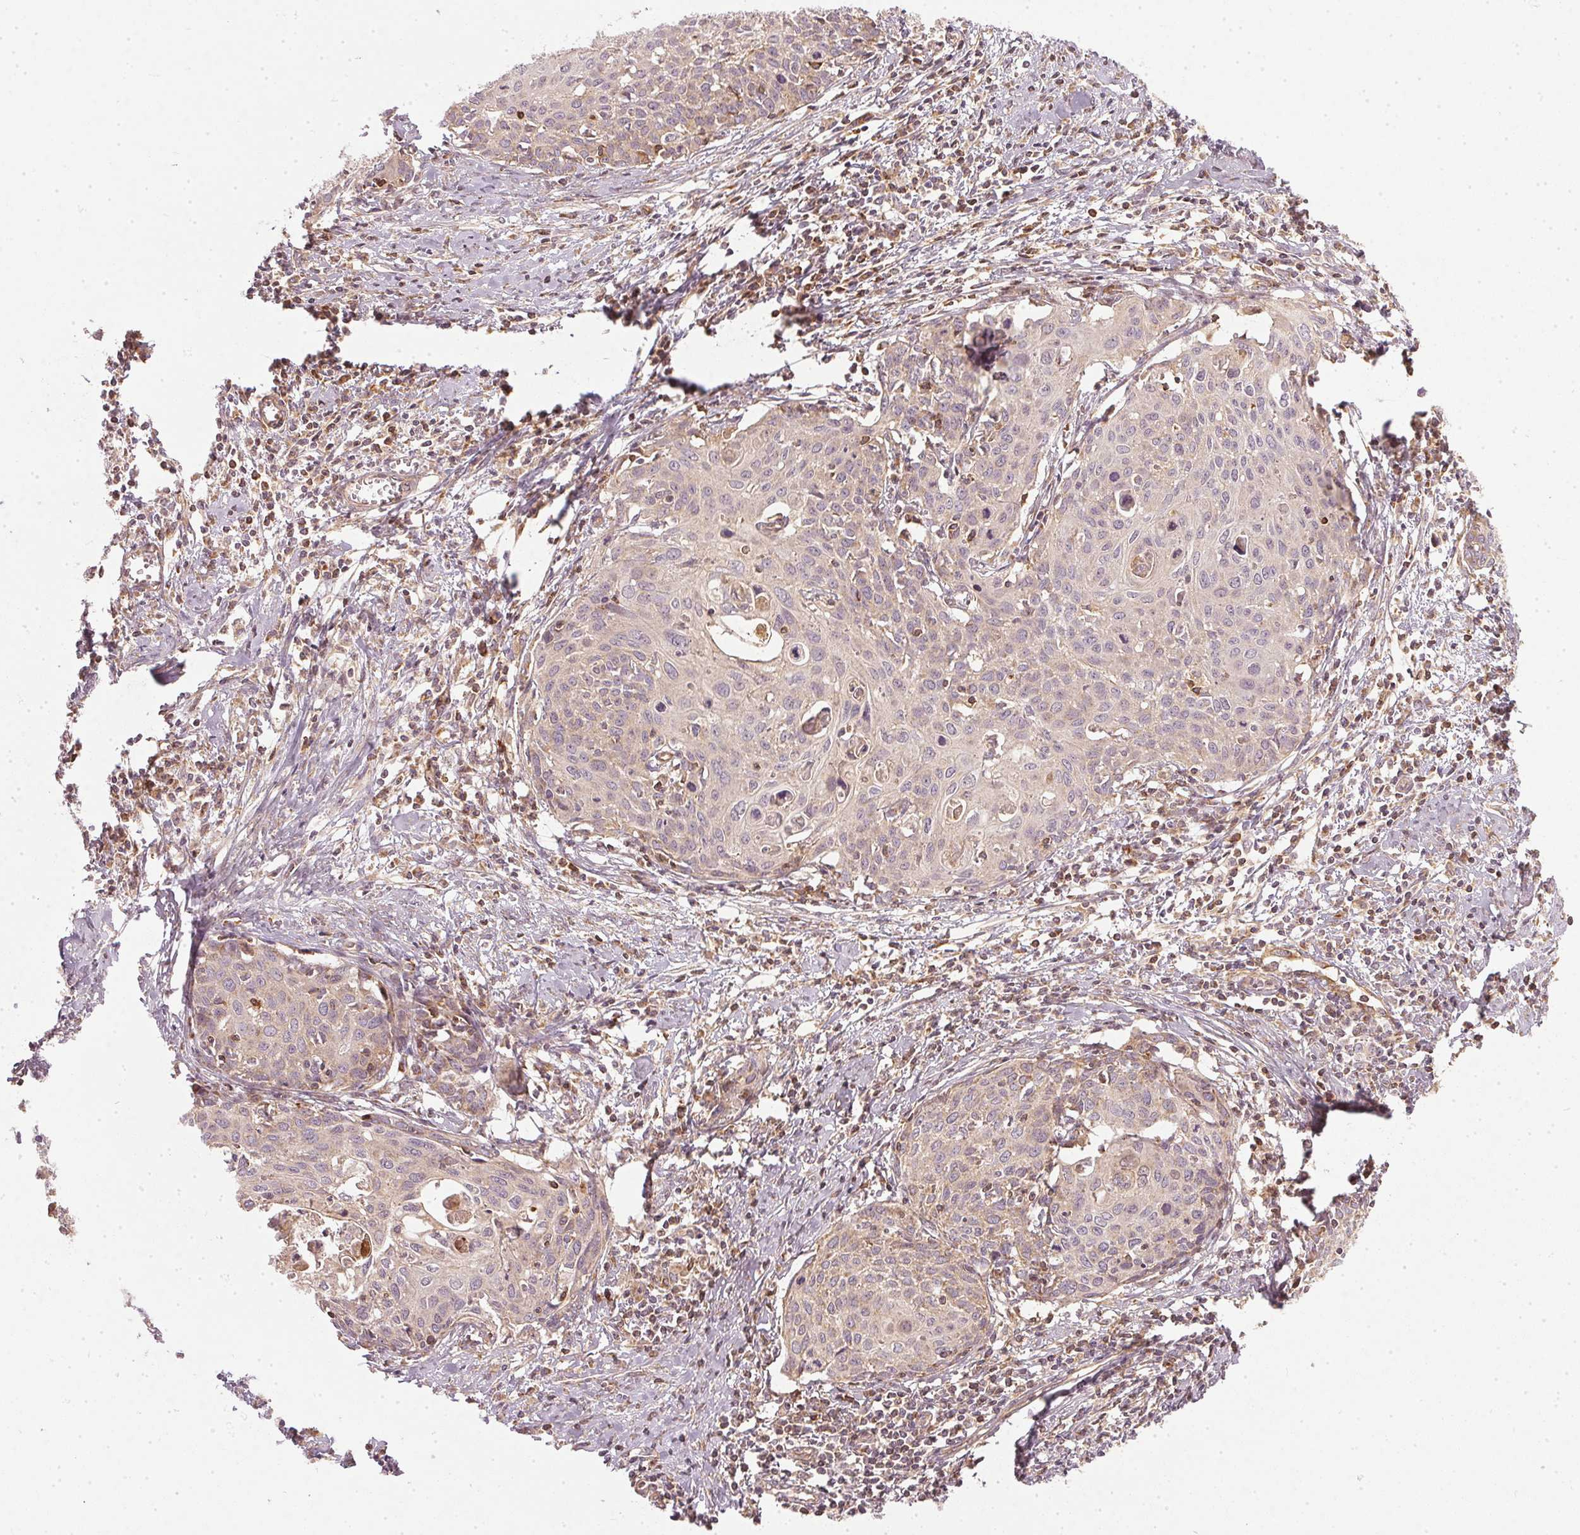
{"staining": {"intensity": "weak", "quantity": "<25%", "location": "cytoplasmic/membranous"}, "tissue": "cervical cancer", "cell_type": "Tumor cells", "image_type": "cancer", "snomed": [{"axis": "morphology", "description": "Squamous cell carcinoma, NOS"}, {"axis": "topography", "description": "Cervix"}], "caption": "High magnification brightfield microscopy of cervical cancer (squamous cell carcinoma) stained with DAB (brown) and counterstained with hematoxylin (blue): tumor cells show no significant staining.", "gene": "NADK2", "patient": {"sex": "female", "age": 62}}